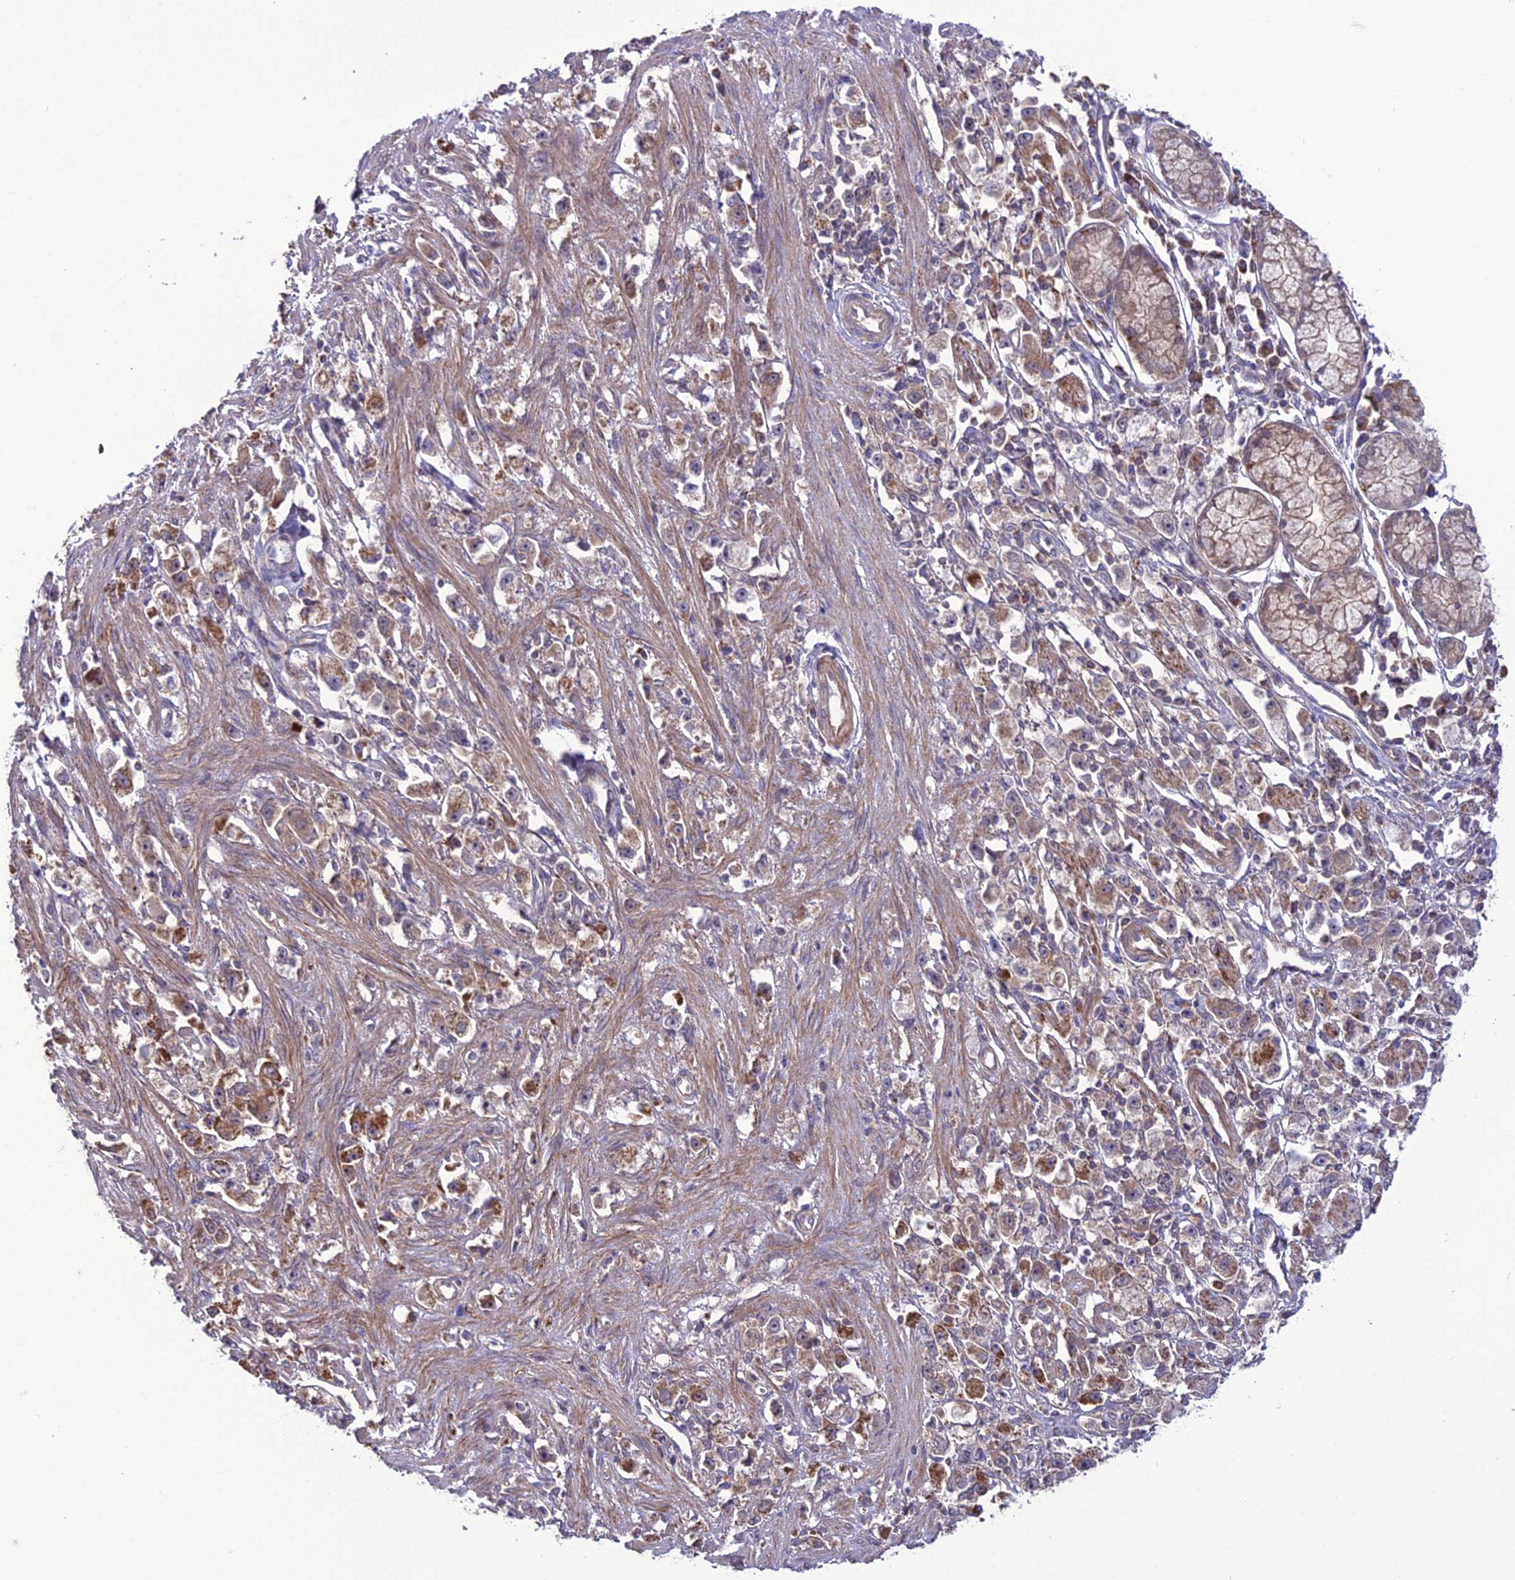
{"staining": {"intensity": "moderate", "quantity": "<25%", "location": "cytoplasmic/membranous"}, "tissue": "stomach cancer", "cell_type": "Tumor cells", "image_type": "cancer", "snomed": [{"axis": "morphology", "description": "Adenocarcinoma, NOS"}, {"axis": "topography", "description": "Stomach"}], "caption": "Adenocarcinoma (stomach) stained for a protein shows moderate cytoplasmic/membranous positivity in tumor cells. Using DAB (brown) and hematoxylin (blue) stains, captured at high magnification using brightfield microscopy.", "gene": "PPIL3", "patient": {"sex": "female", "age": 59}}